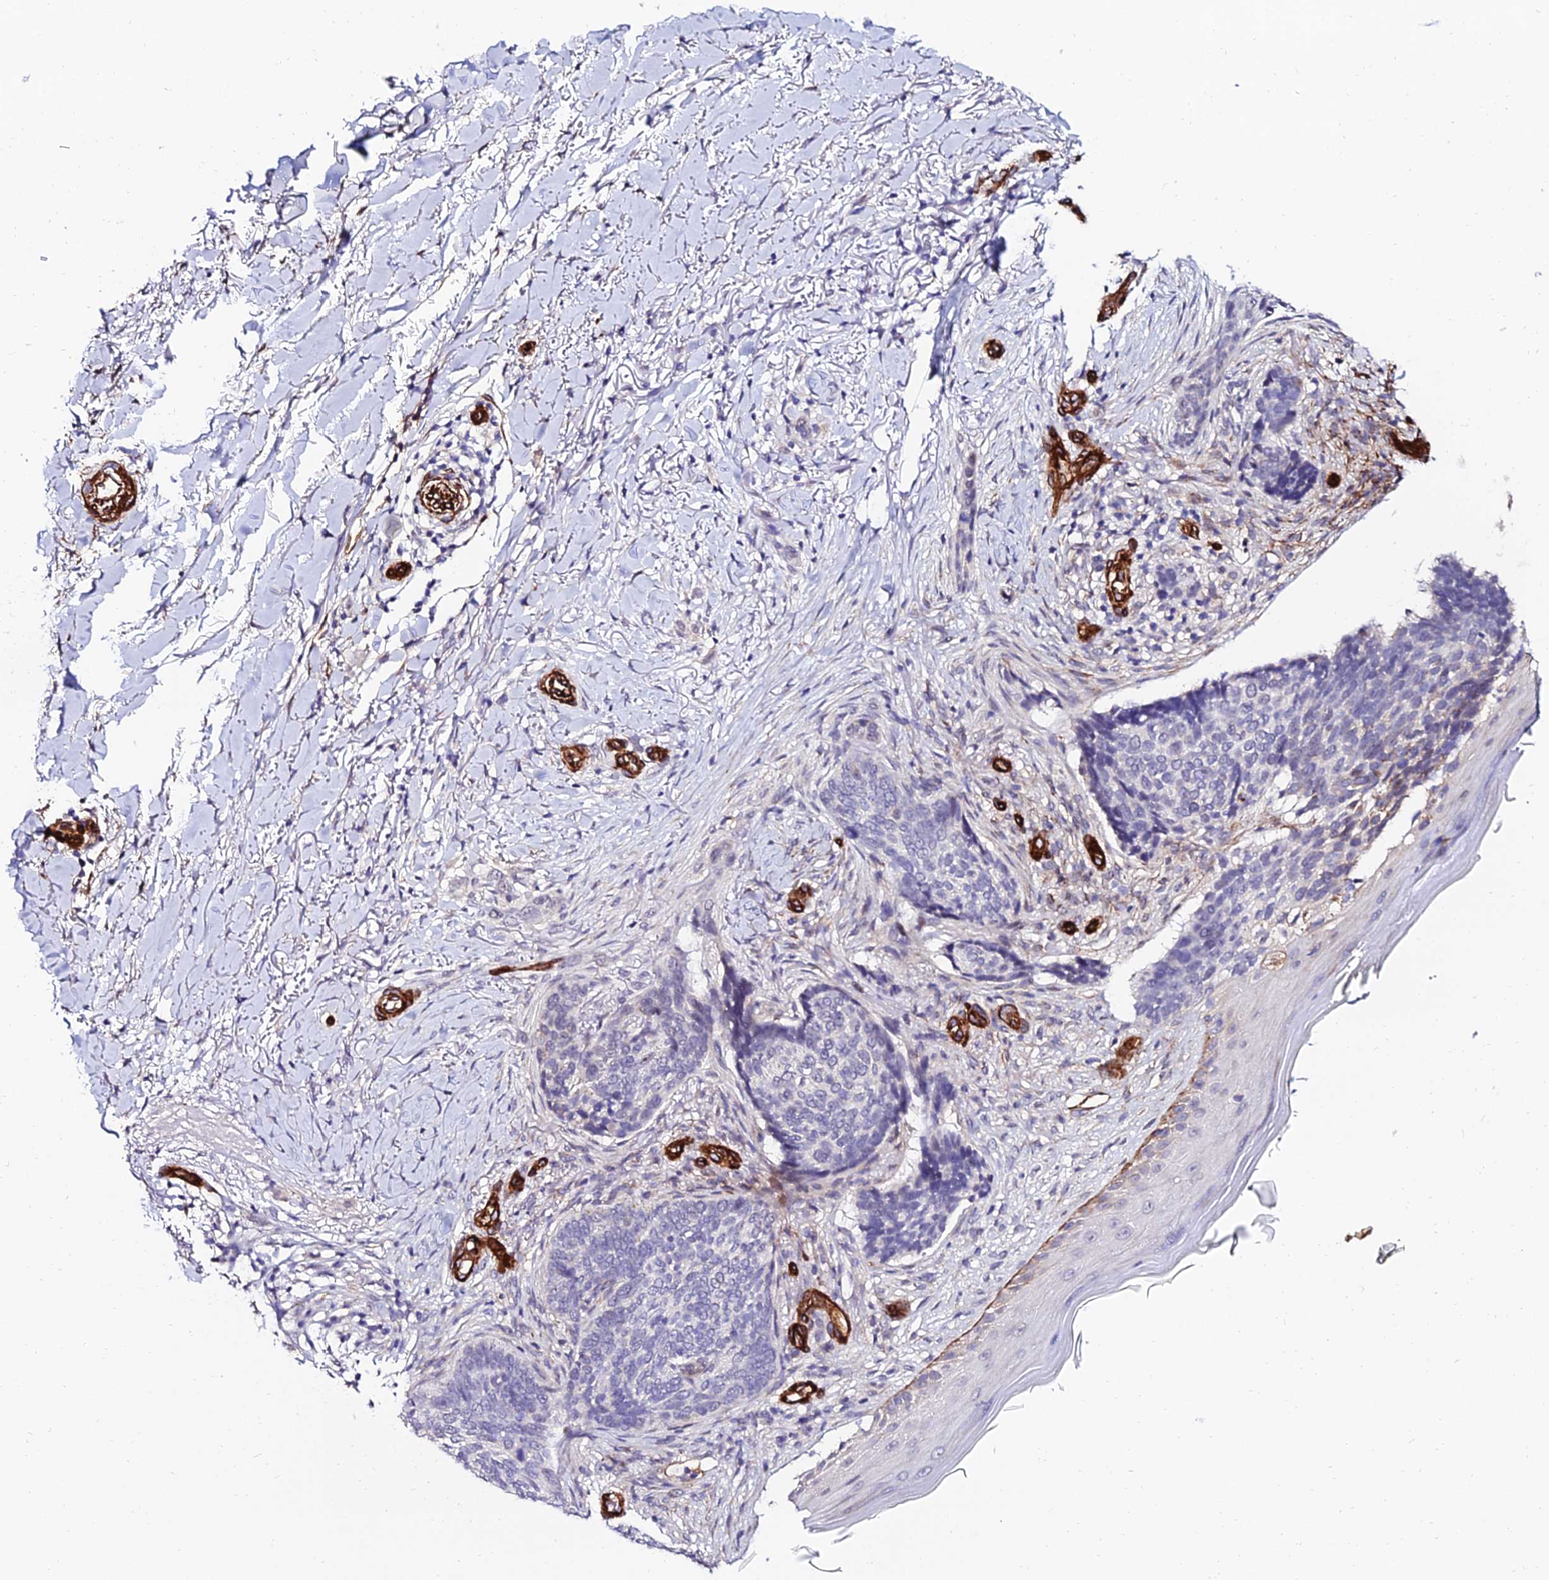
{"staining": {"intensity": "negative", "quantity": "none", "location": "none"}, "tissue": "skin cancer", "cell_type": "Tumor cells", "image_type": "cancer", "snomed": [{"axis": "morphology", "description": "Normal tissue, NOS"}, {"axis": "morphology", "description": "Basal cell carcinoma"}, {"axis": "topography", "description": "Skin"}], "caption": "High power microscopy image of an immunohistochemistry image of basal cell carcinoma (skin), revealing no significant staining in tumor cells. The staining is performed using DAB brown chromogen with nuclei counter-stained in using hematoxylin.", "gene": "ALDH3B2", "patient": {"sex": "female", "age": 67}}